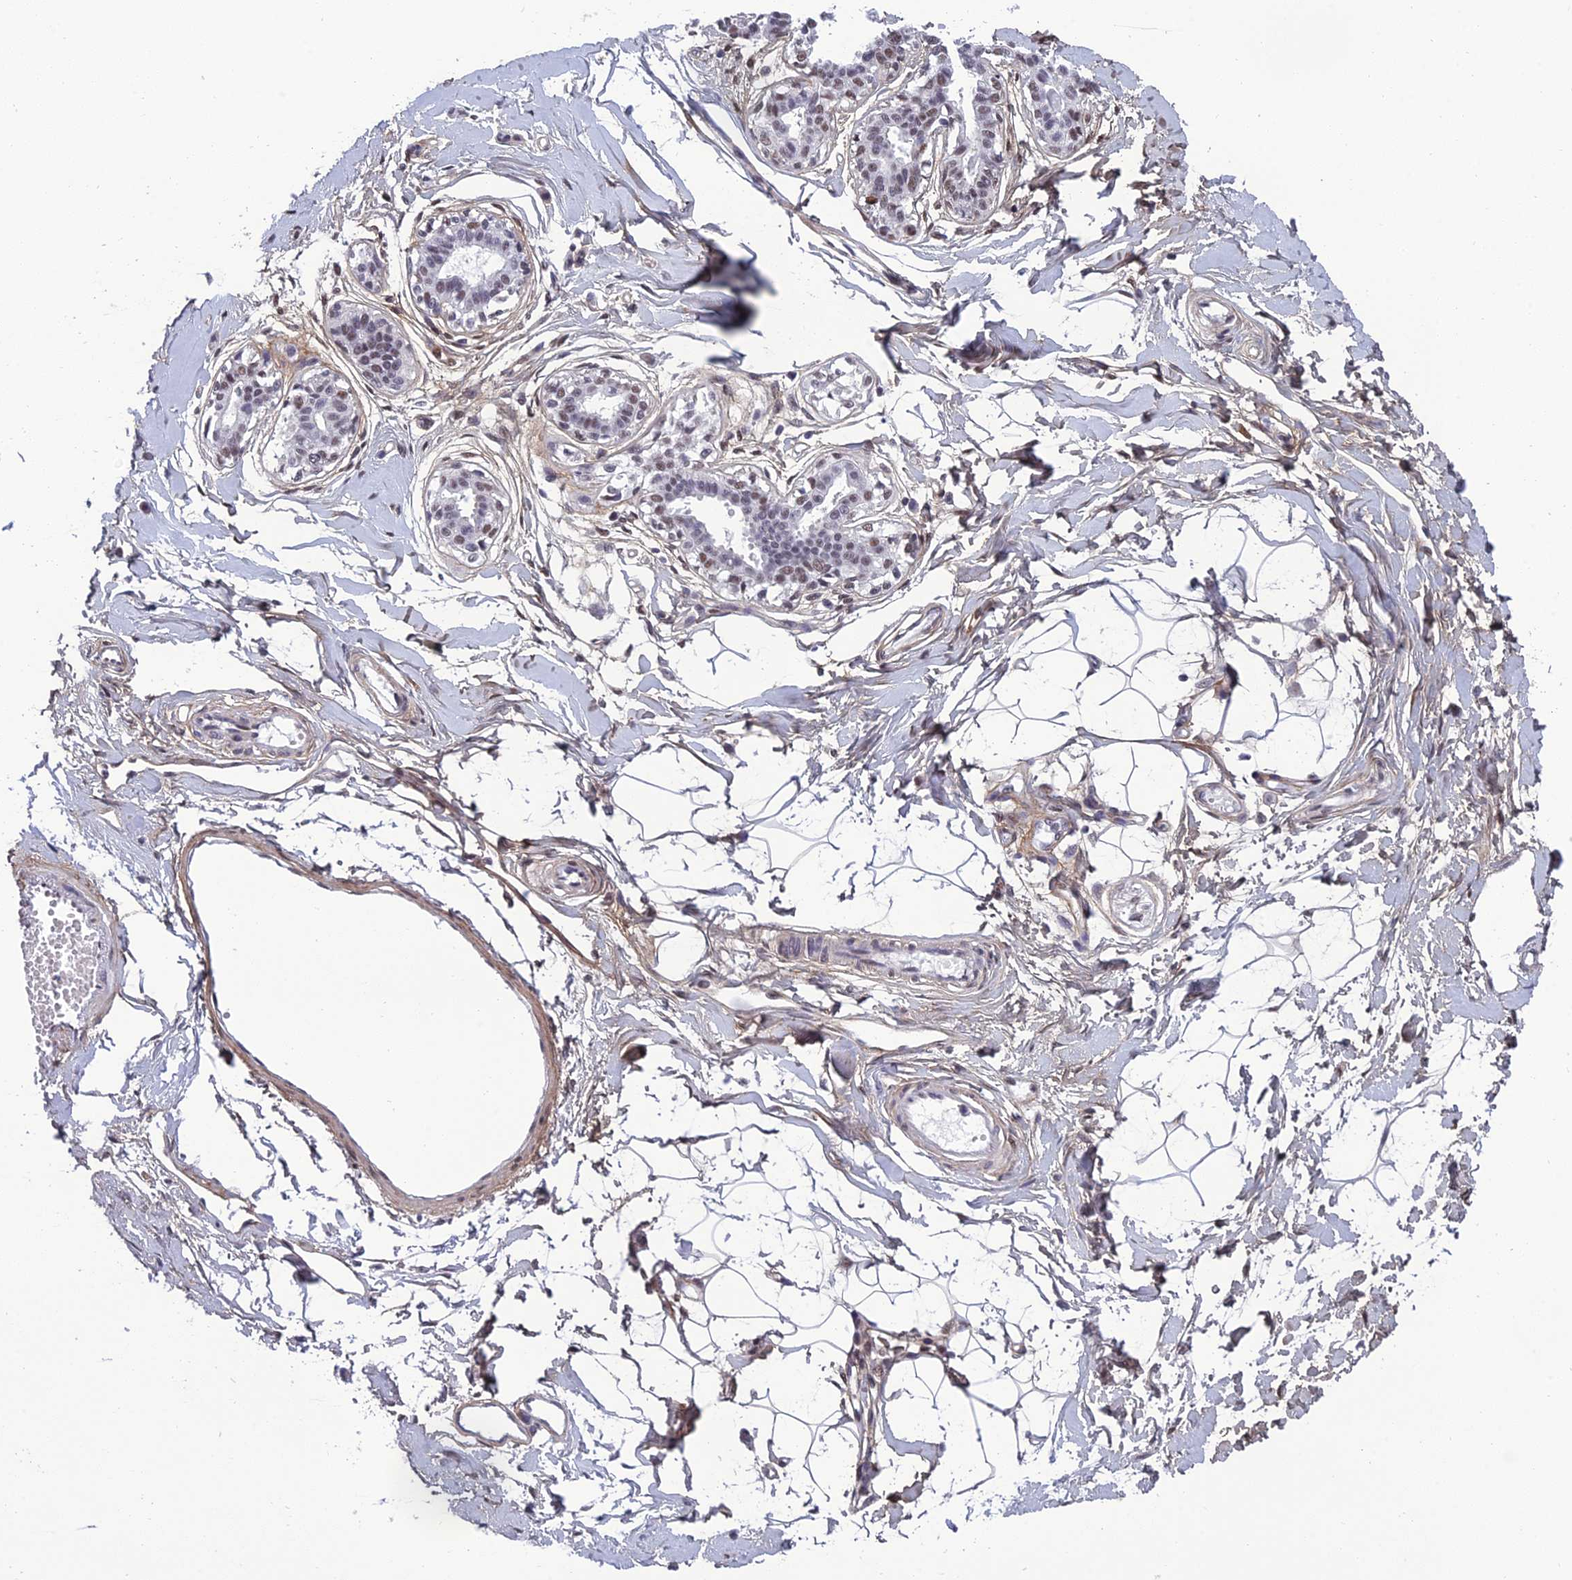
{"staining": {"intensity": "negative", "quantity": "none", "location": "none"}, "tissue": "breast", "cell_type": "Adipocytes", "image_type": "normal", "snomed": [{"axis": "morphology", "description": "Normal tissue, NOS"}, {"axis": "topography", "description": "Breast"}], "caption": "The histopathology image reveals no significant staining in adipocytes of breast. (Brightfield microscopy of DAB (3,3'-diaminobenzidine) immunohistochemistry (IHC) at high magnification).", "gene": "RSRC1", "patient": {"sex": "female", "age": 45}}